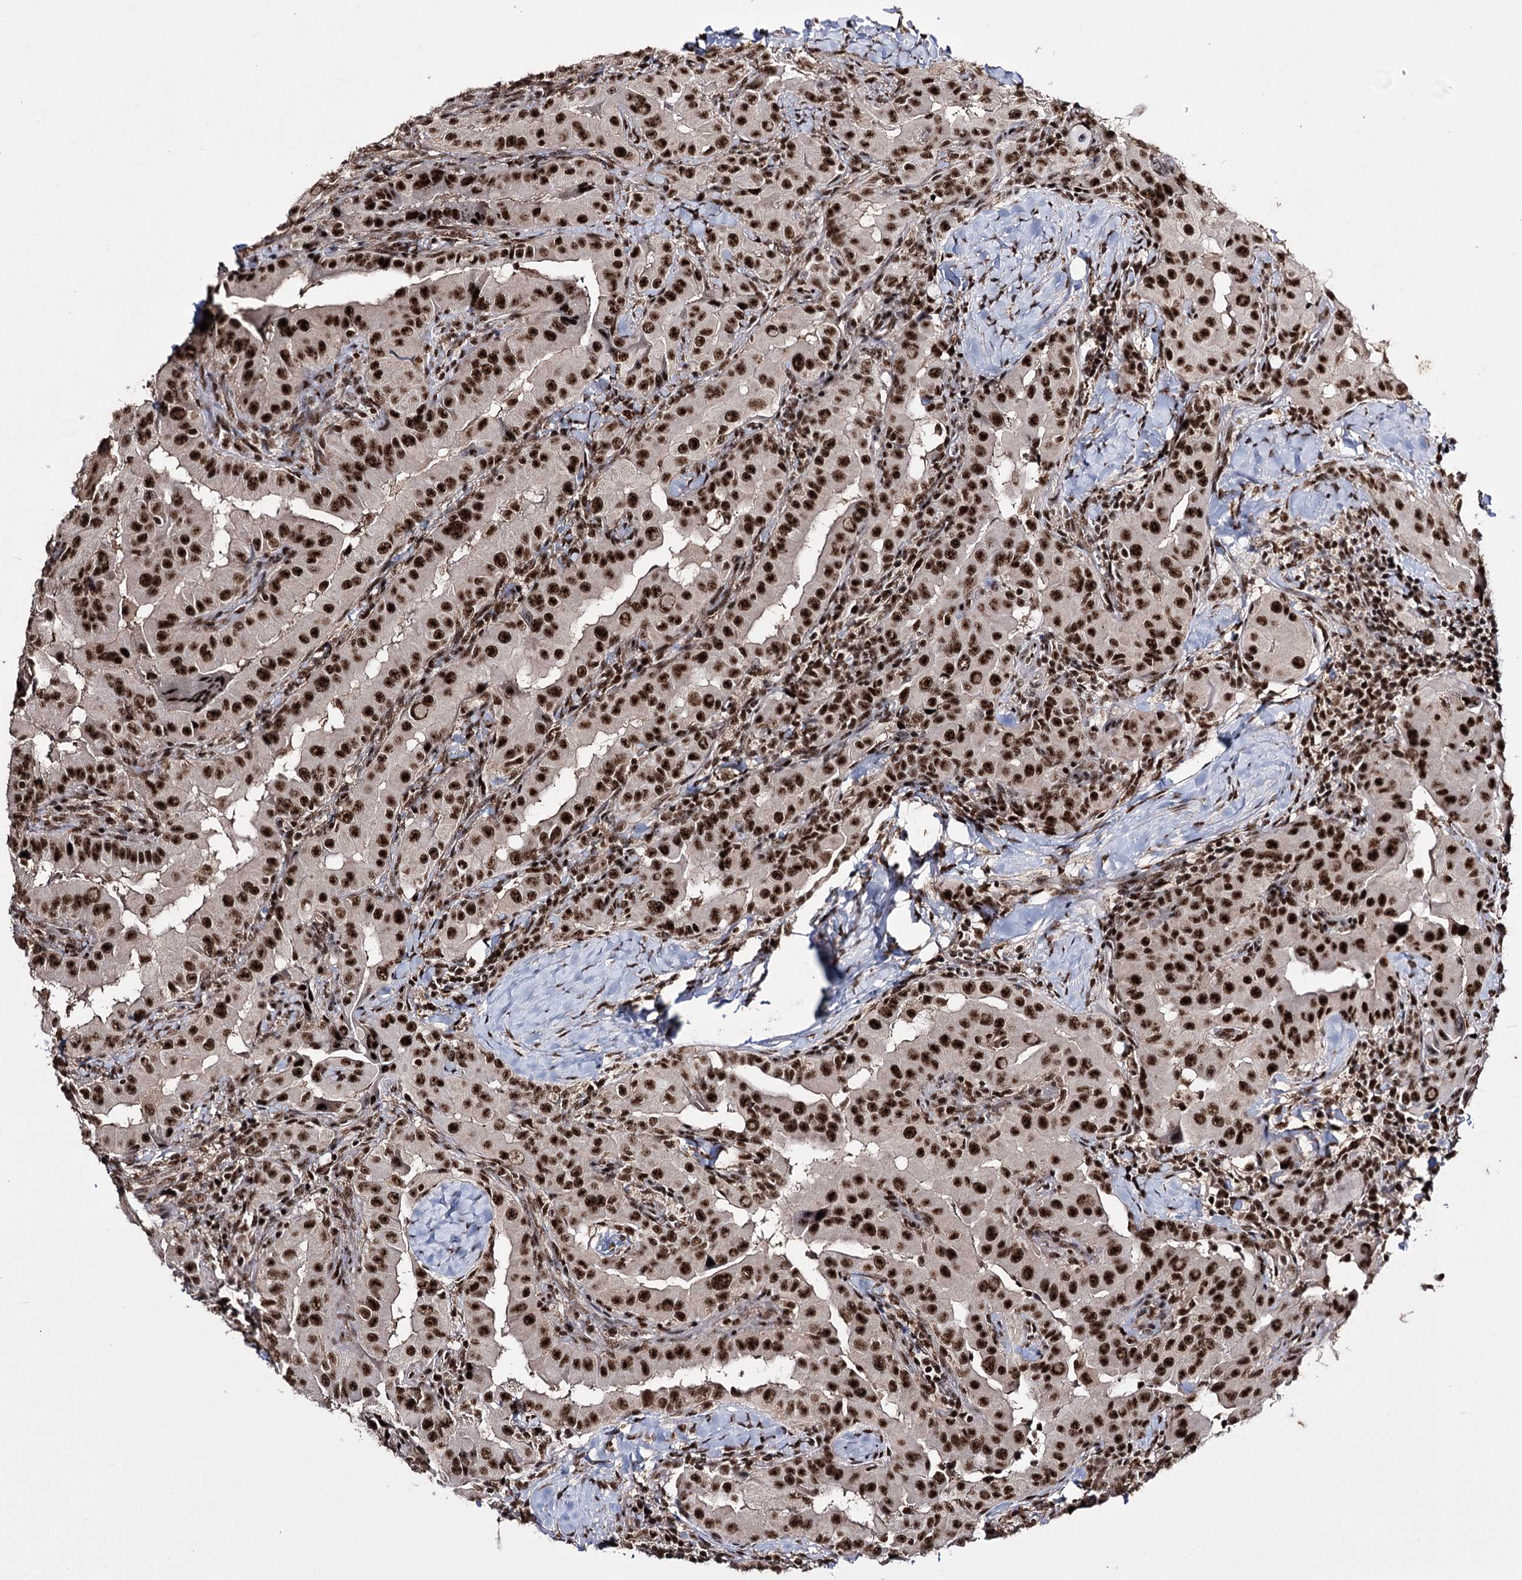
{"staining": {"intensity": "strong", "quantity": ">75%", "location": "nuclear"}, "tissue": "thyroid cancer", "cell_type": "Tumor cells", "image_type": "cancer", "snomed": [{"axis": "morphology", "description": "Papillary adenocarcinoma, NOS"}, {"axis": "topography", "description": "Thyroid gland"}], "caption": "Protein expression analysis of papillary adenocarcinoma (thyroid) reveals strong nuclear staining in about >75% of tumor cells. The staining was performed using DAB (3,3'-diaminobenzidine) to visualize the protein expression in brown, while the nuclei were stained in blue with hematoxylin (Magnification: 20x).", "gene": "PRPF40A", "patient": {"sex": "male", "age": 33}}